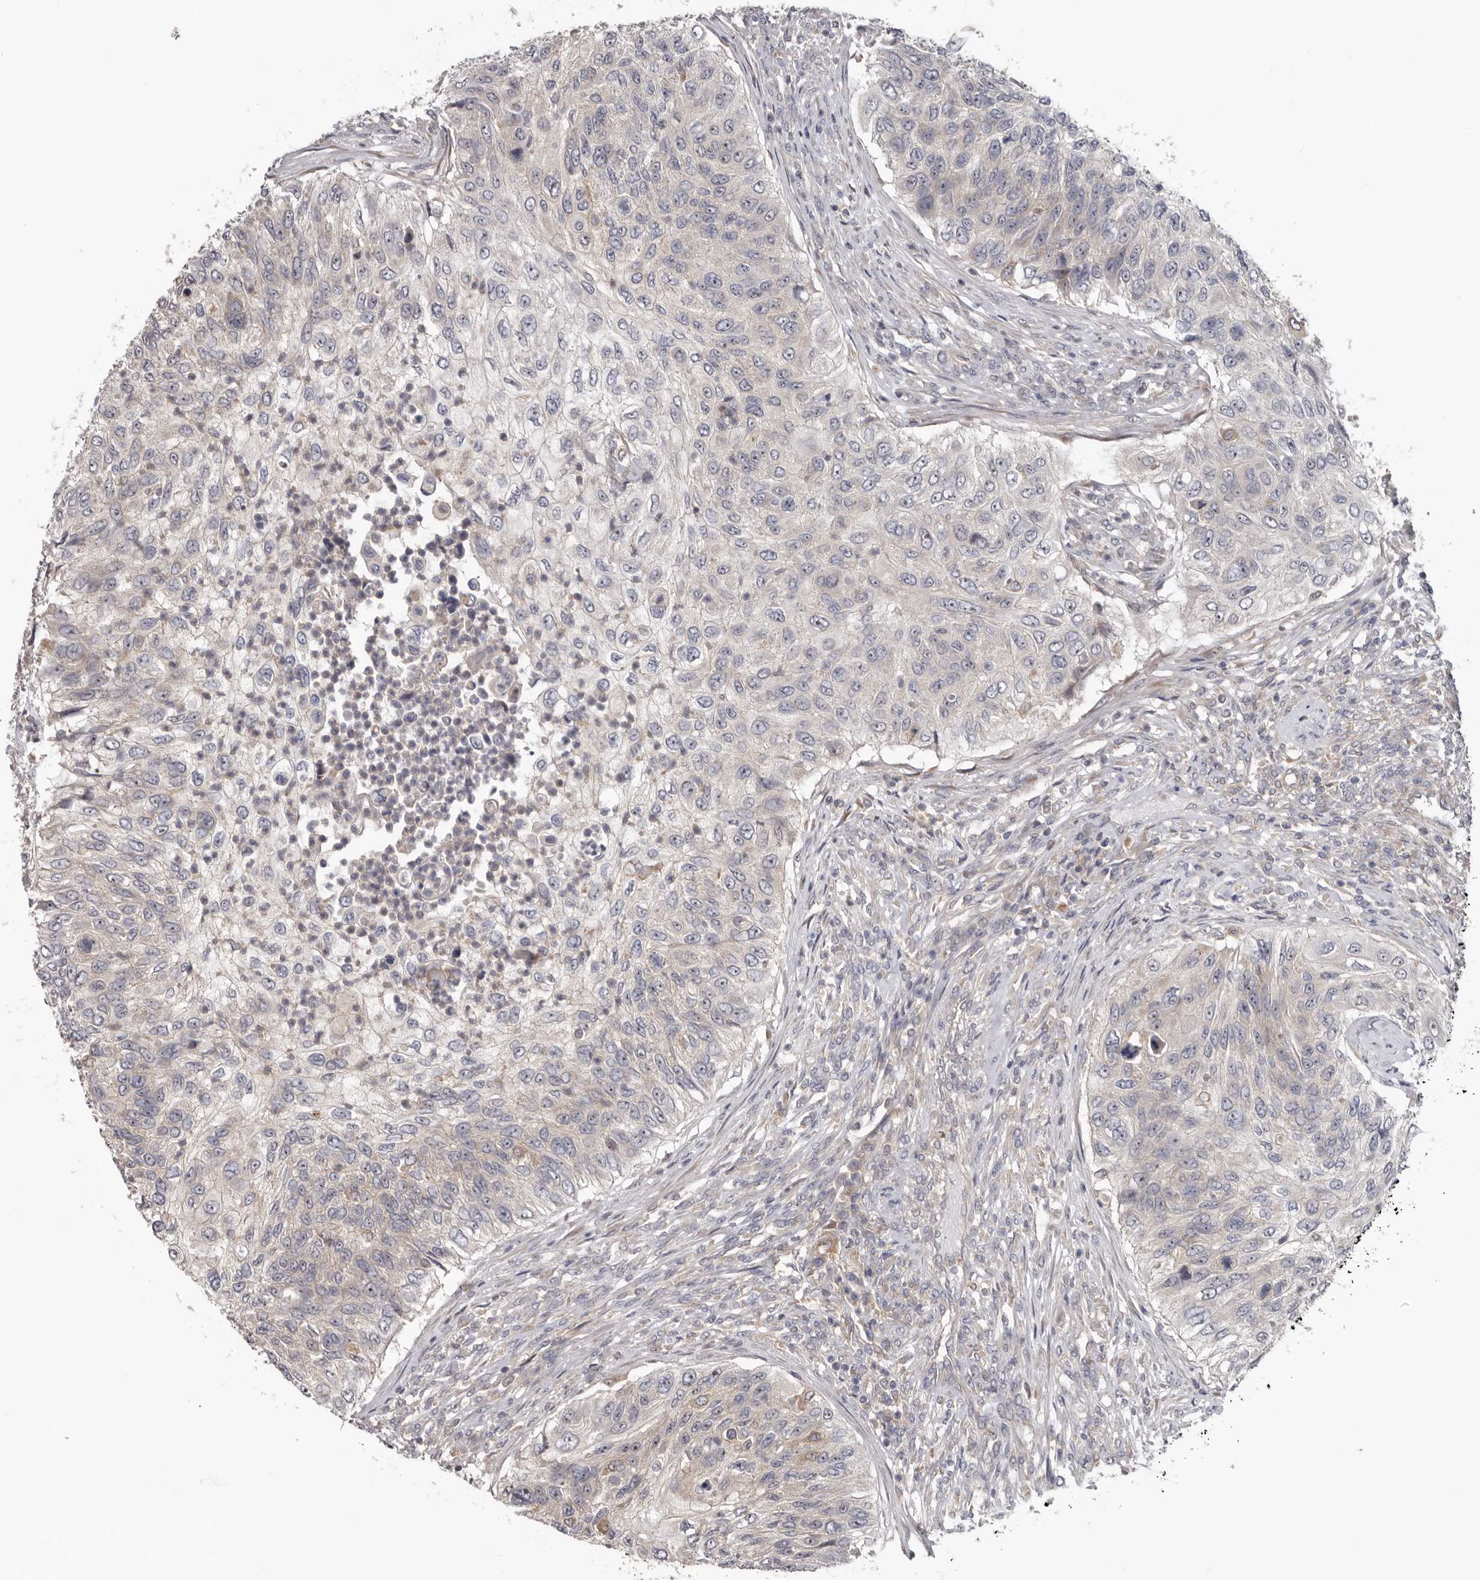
{"staining": {"intensity": "negative", "quantity": "none", "location": "none"}, "tissue": "urothelial cancer", "cell_type": "Tumor cells", "image_type": "cancer", "snomed": [{"axis": "morphology", "description": "Urothelial carcinoma, High grade"}, {"axis": "topography", "description": "Urinary bladder"}], "caption": "High magnification brightfield microscopy of high-grade urothelial carcinoma stained with DAB (3,3'-diaminobenzidine) (brown) and counterstained with hematoxylin (blue): tumor cells show no significant positivity.", "gene": "HINT3", "patient": {"sex": "female", "age": 60}}